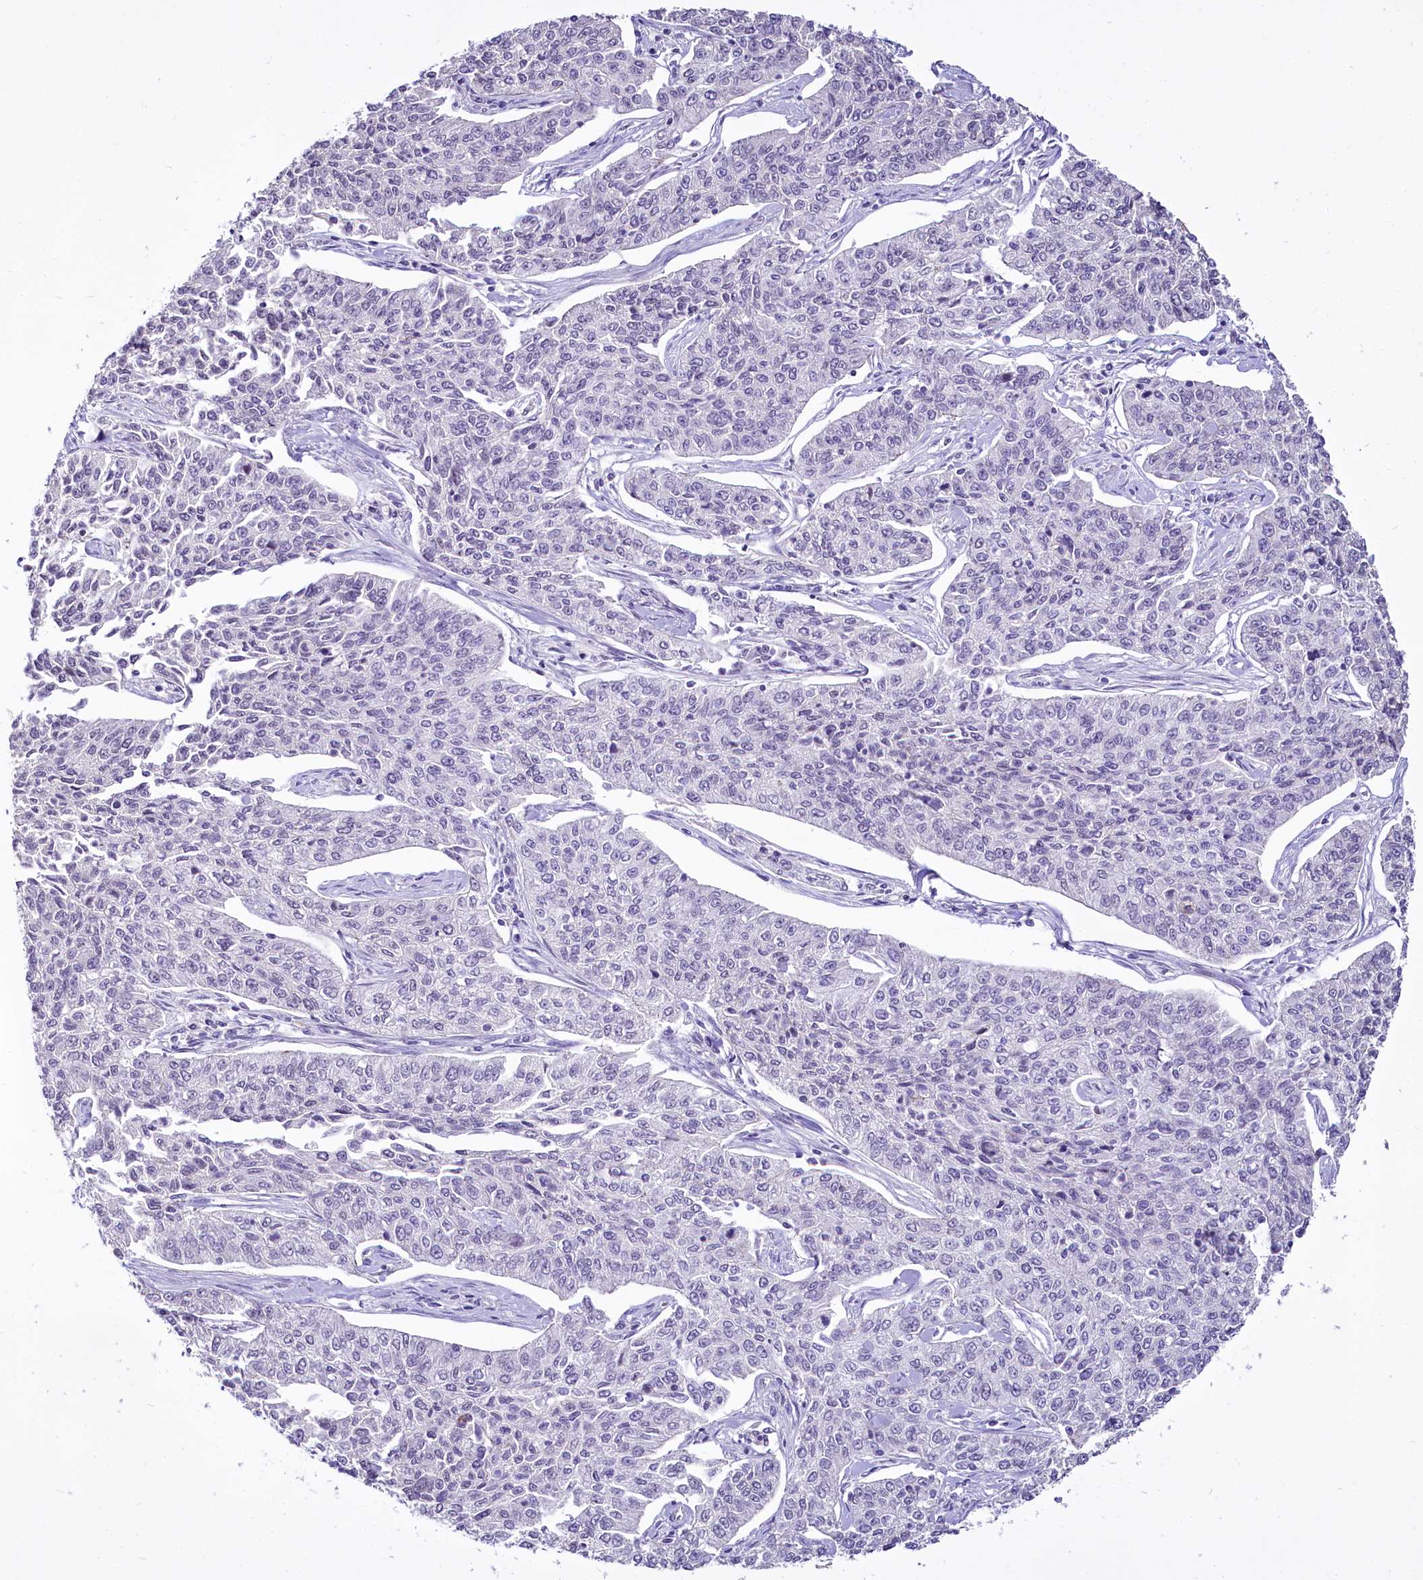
{"staining": {"intensity": "negative", "quantity": "none", "location": "none"}, "tissue": "cervical cancer", "cell_type": "Tumor cells", "image_type": "cancer", "snomed": [{"axis": "morphology", "description": "Squamous cell carcinoma, NOS"}, {"axis": "topography", "description": "Cervix"}], "caption": "High magnification brightfield microscopy of squamous cell carcinoma (cervical) stained with DAB (brown) and counterstained with hematoxylin (blue): tumor cells show no significant positivity.", "gene": "BANK1", "patient": {"sex": "female", "age": 35}}